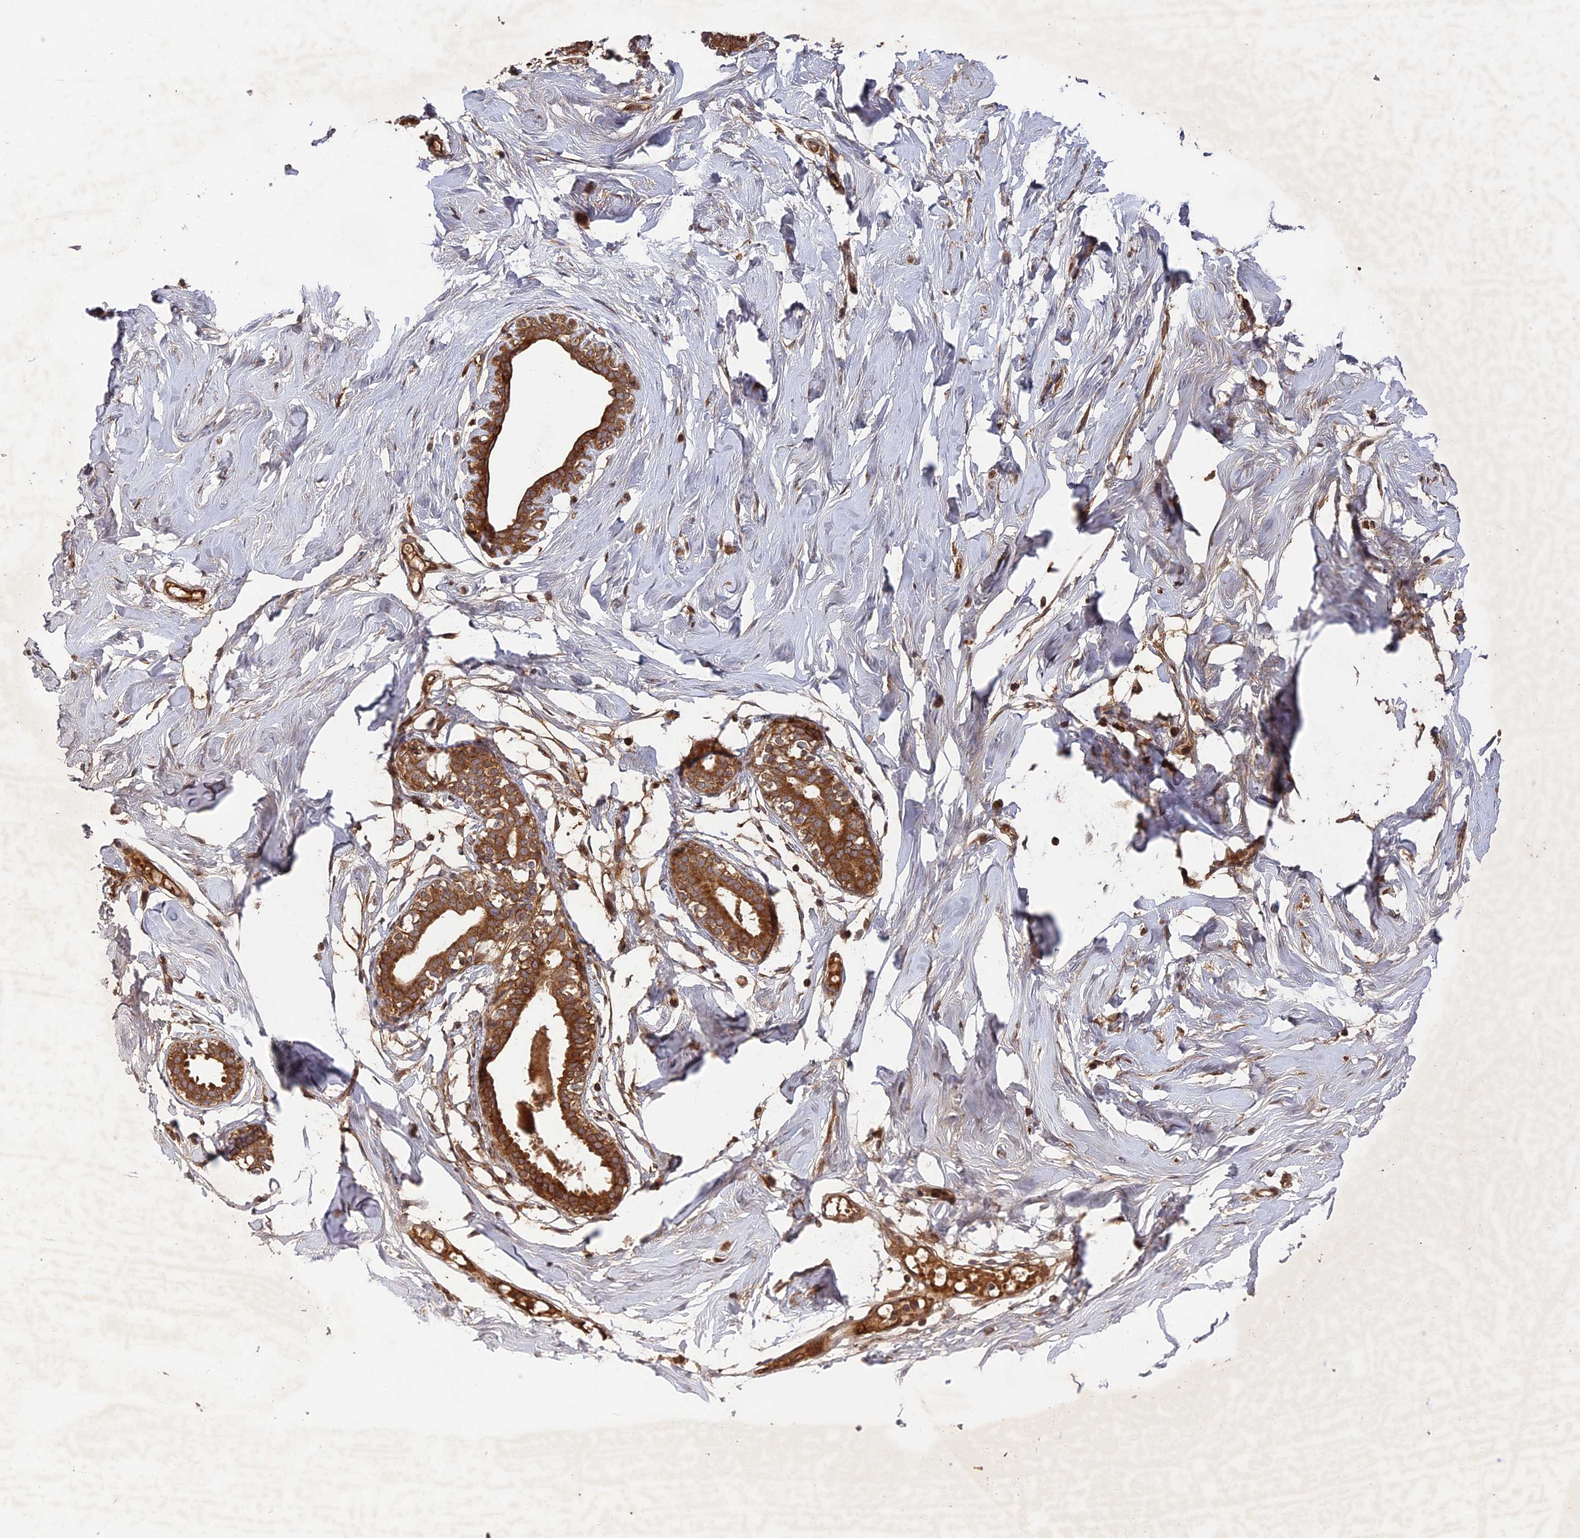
{"staining": {"intensity": "weak", "quantity": "25%-75%", "location": "cytoplasmic/membranous"}, "tissue": "breast", "cell_type": "Adipocytes", "image_type": "normal", "snomed": [{"axis": "morphology", "description": "Normal tissue, NOS"}, {"axis": "morphology", "description": "Adenoma, NOS"}, {"axis": "topography", "description": "Breast"}], "caption": "IHC image of normal human breast stained for a protein (brown), which shows low levels of weak cytoplasmic/membranous expression in about 25%-75% of adipocytes.", "gene": "TMUB2", "patient": {"sex": "female", "age": 23}}